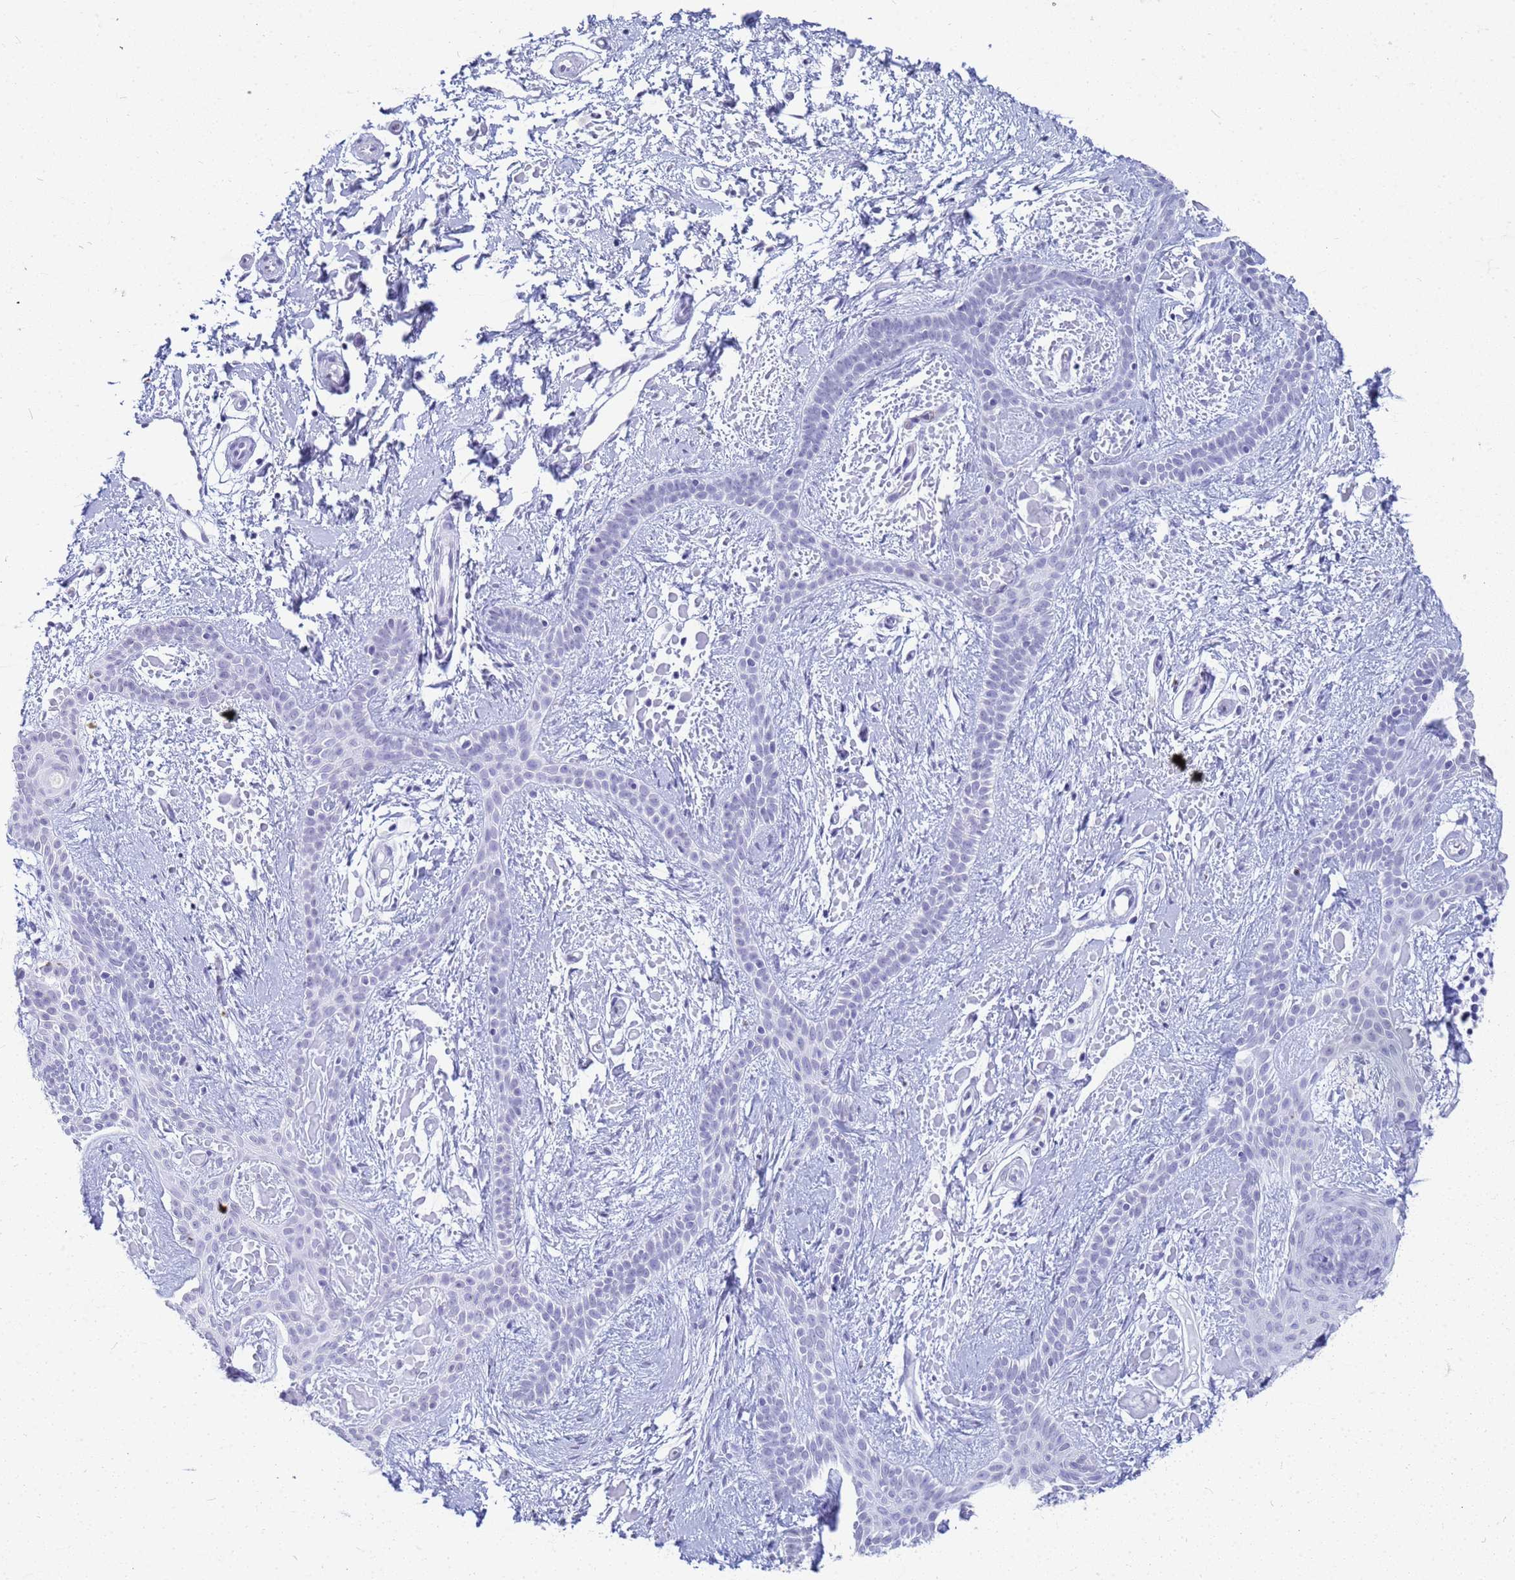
{"staining": {"intensity": "negative", "quantity": "none", "location": "none"}, "tissue": "skin cancer", "cell_type": "Tumor cells", "image_type": "cancer", "snomed": [{"axis": "morphology", "description": "Basal cell carcinoma"}, {"axis": "topography", "description": "Skin"}], "caption": "Human basal cell carcinoma (skin) stained for a protein using IHC reveals no staining in tumor cells.", "gene": "SLC7A9", "patient": {"sex": "male", "age": 78}}